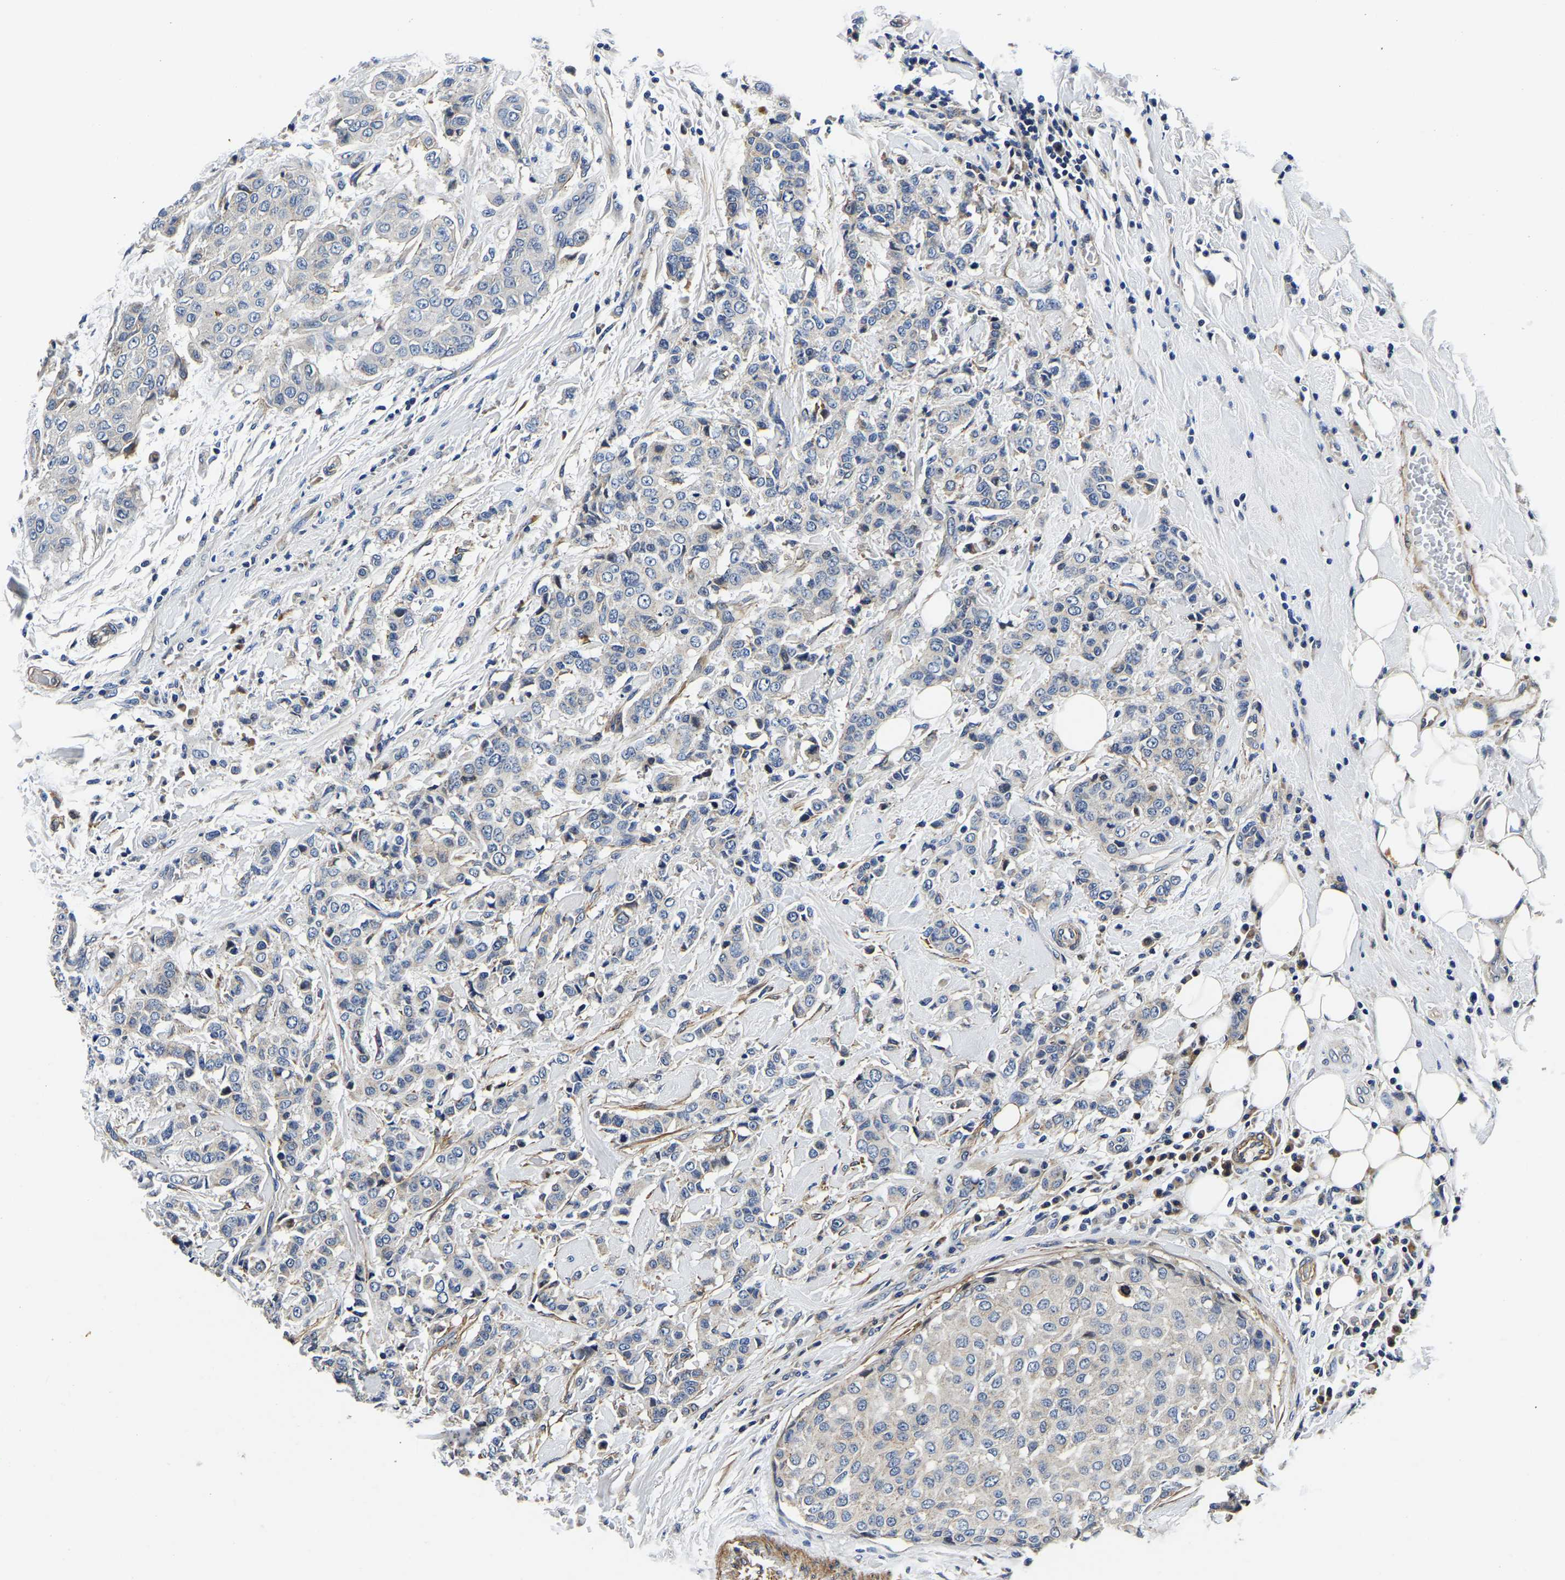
{"staining": {"intensity": "negative", "quantity": "none", "location": "none"}, "tissue": "breast cancer", "cell_type": "Tumor cells", "image_type": "cancer", "snomed": [{"axis": "morphology", "description": "Duct carcinoma"}, {"axis": "topography", "description": "Breast"}], "caption": "Immunohistochemical staining of breast cancer (invasive ductal carcinoma) demonstrates no significant positivity in tumor cells.", "gene": "KCTD17", "patient": {"sex": "female", "age": 27}}